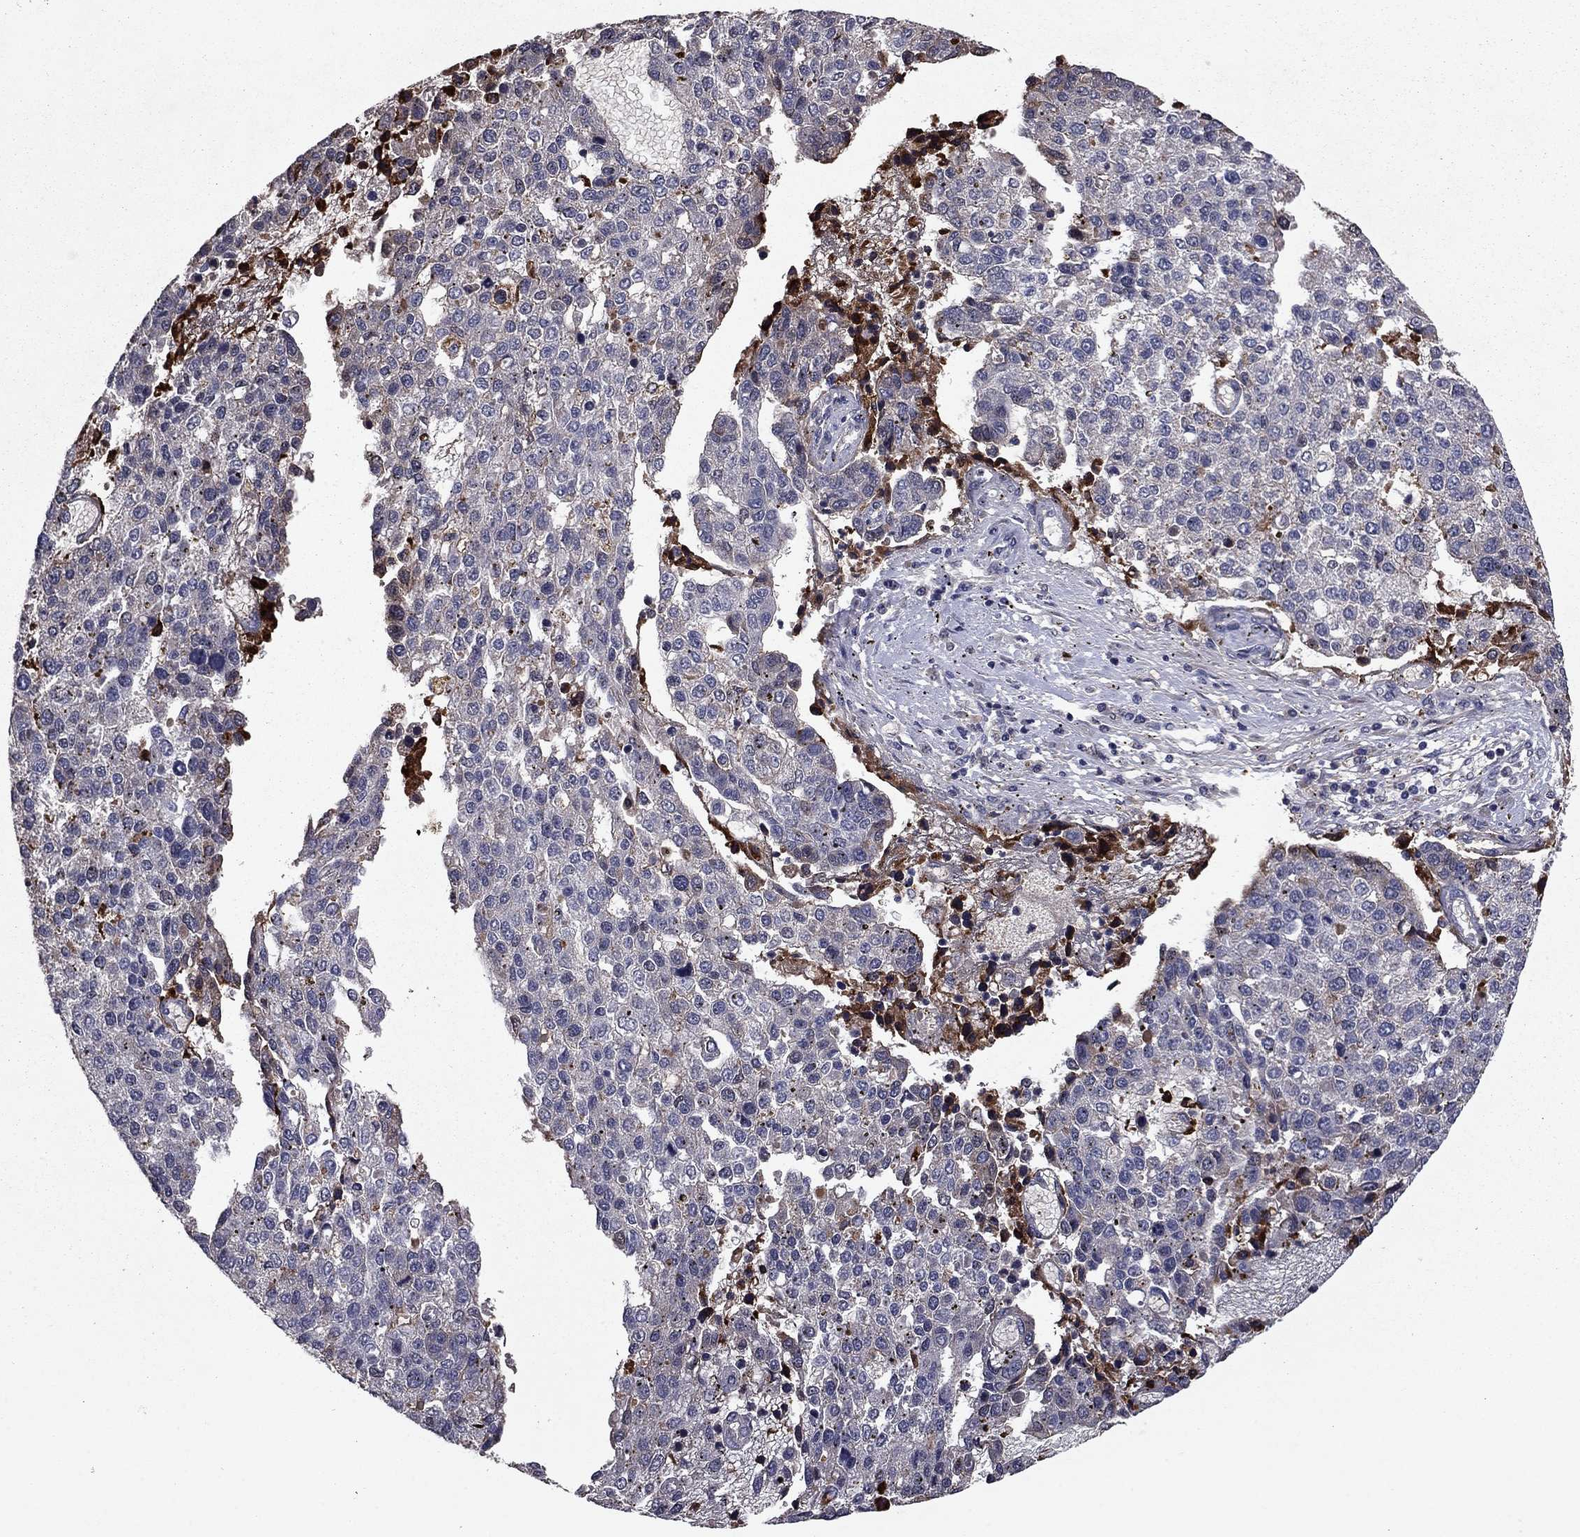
{"staining": {"intensity": "negative", "quantity": "none", "location": "none"}, "tissue": "pancreatic cancer", "cell_type": "Tumor cells", "image_type": "cancer", "snomed": [{"axis": "morphology", "description": "Adenocarcinoma, NOS"}, {"axis": "topography", "description": "Pancreas"}], "caption": "Adenocarcinoma (pancreatic) was stained to show a protein in brown. There is no significant staining in tumor cells. (Stains: DAB immunohistochemistry (IHC) with hematoxylin counter stain, Microscopy: brightfield microscopy at high magnification).", "gene": "PROS1", "patient": {"sex": "female", "age": 61}}